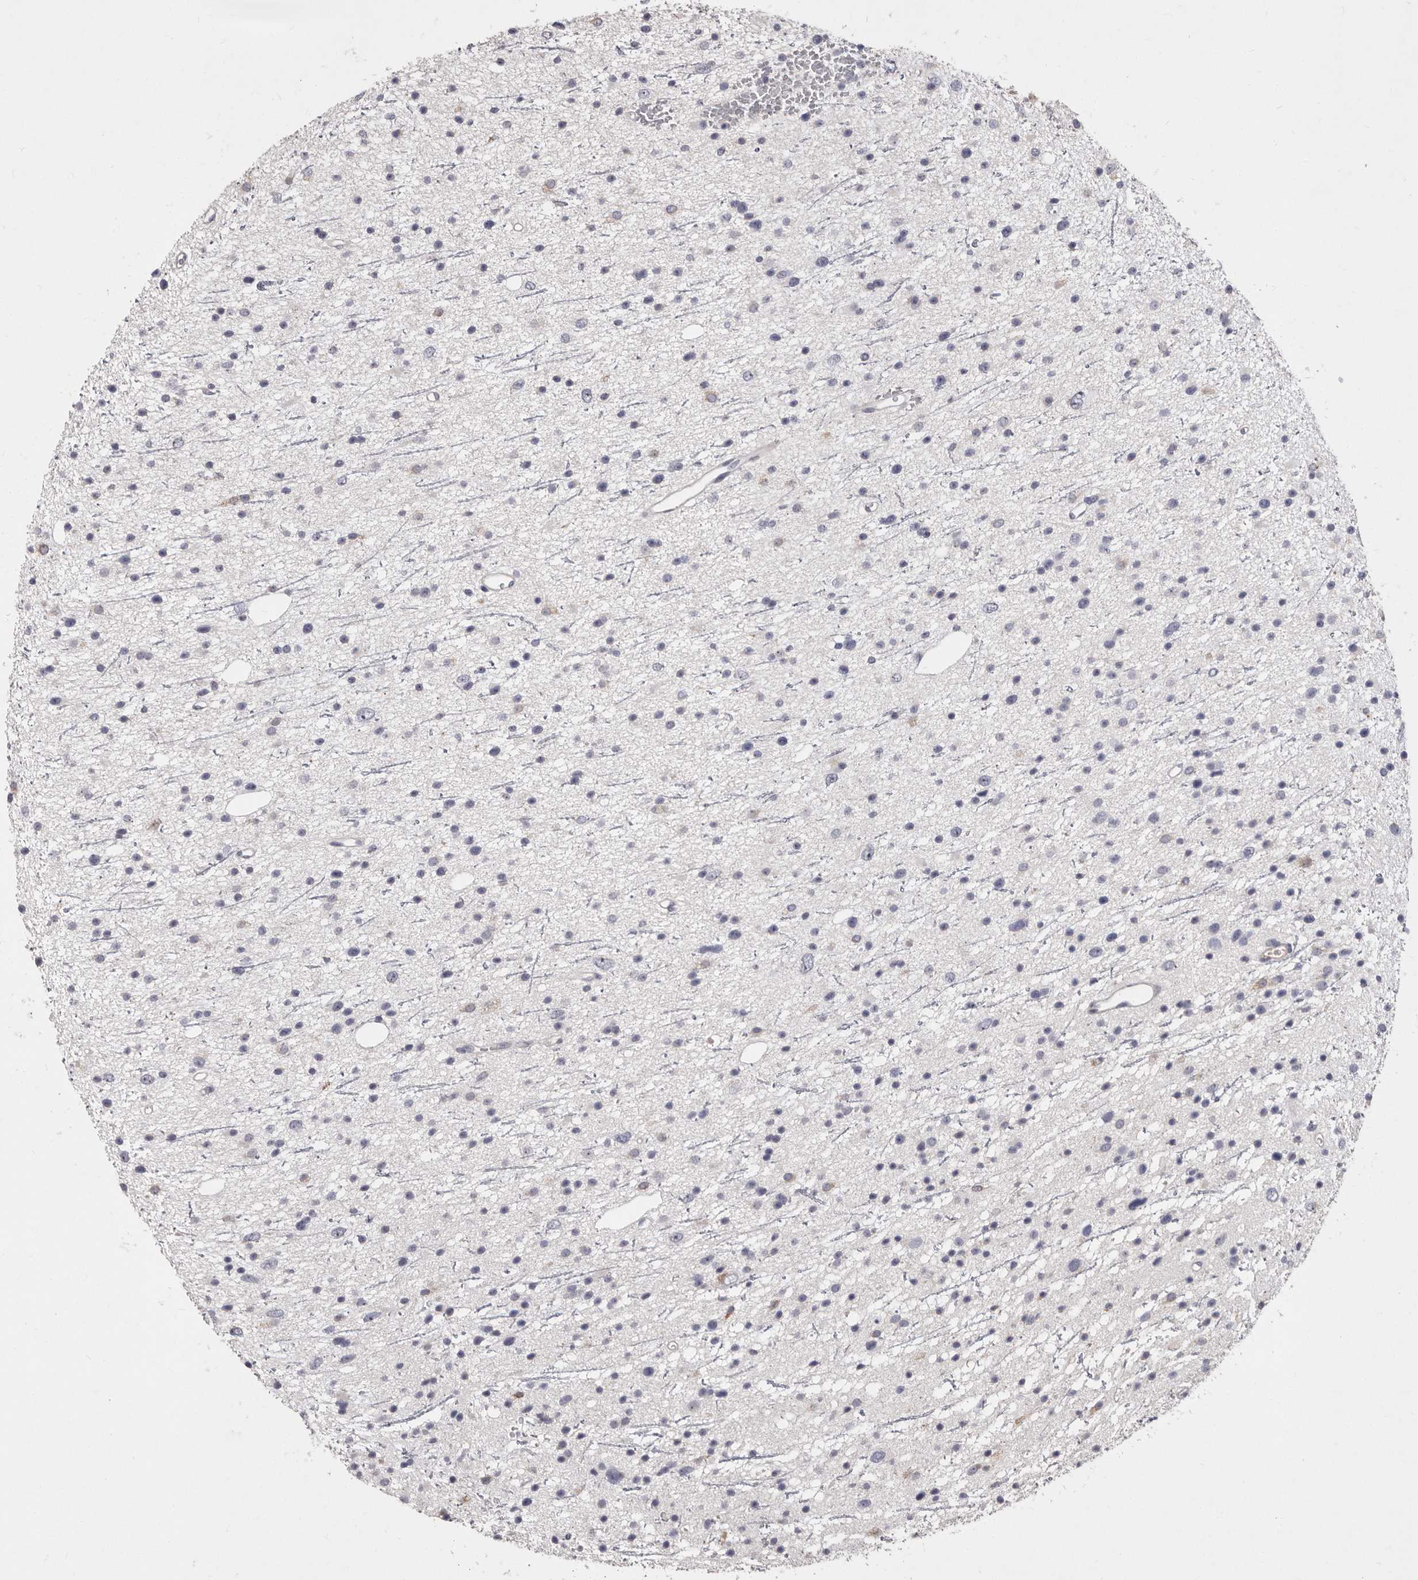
{"staining": {"intensity": "negative", "quantity": "none", "location": "none"}, "tissue": "glioma", "cell_type": "Tumor cells", "image_type": "cancer", "snomed": [{"axis": "morphology", "description": "Glioma, malignant, Low grade"}, {"axis": "topography", "description": "Cerebral cortex"}], "caption": "High magnification brightfield microscopy of glioma stained with DAB (3,3'-diaminobenzidine) (brown) and counterstained with hematoxylin (blue): tumor cells show no significant expression.", "gene": "NUBPL", "patient": {"sex": "female", "age": 39}}